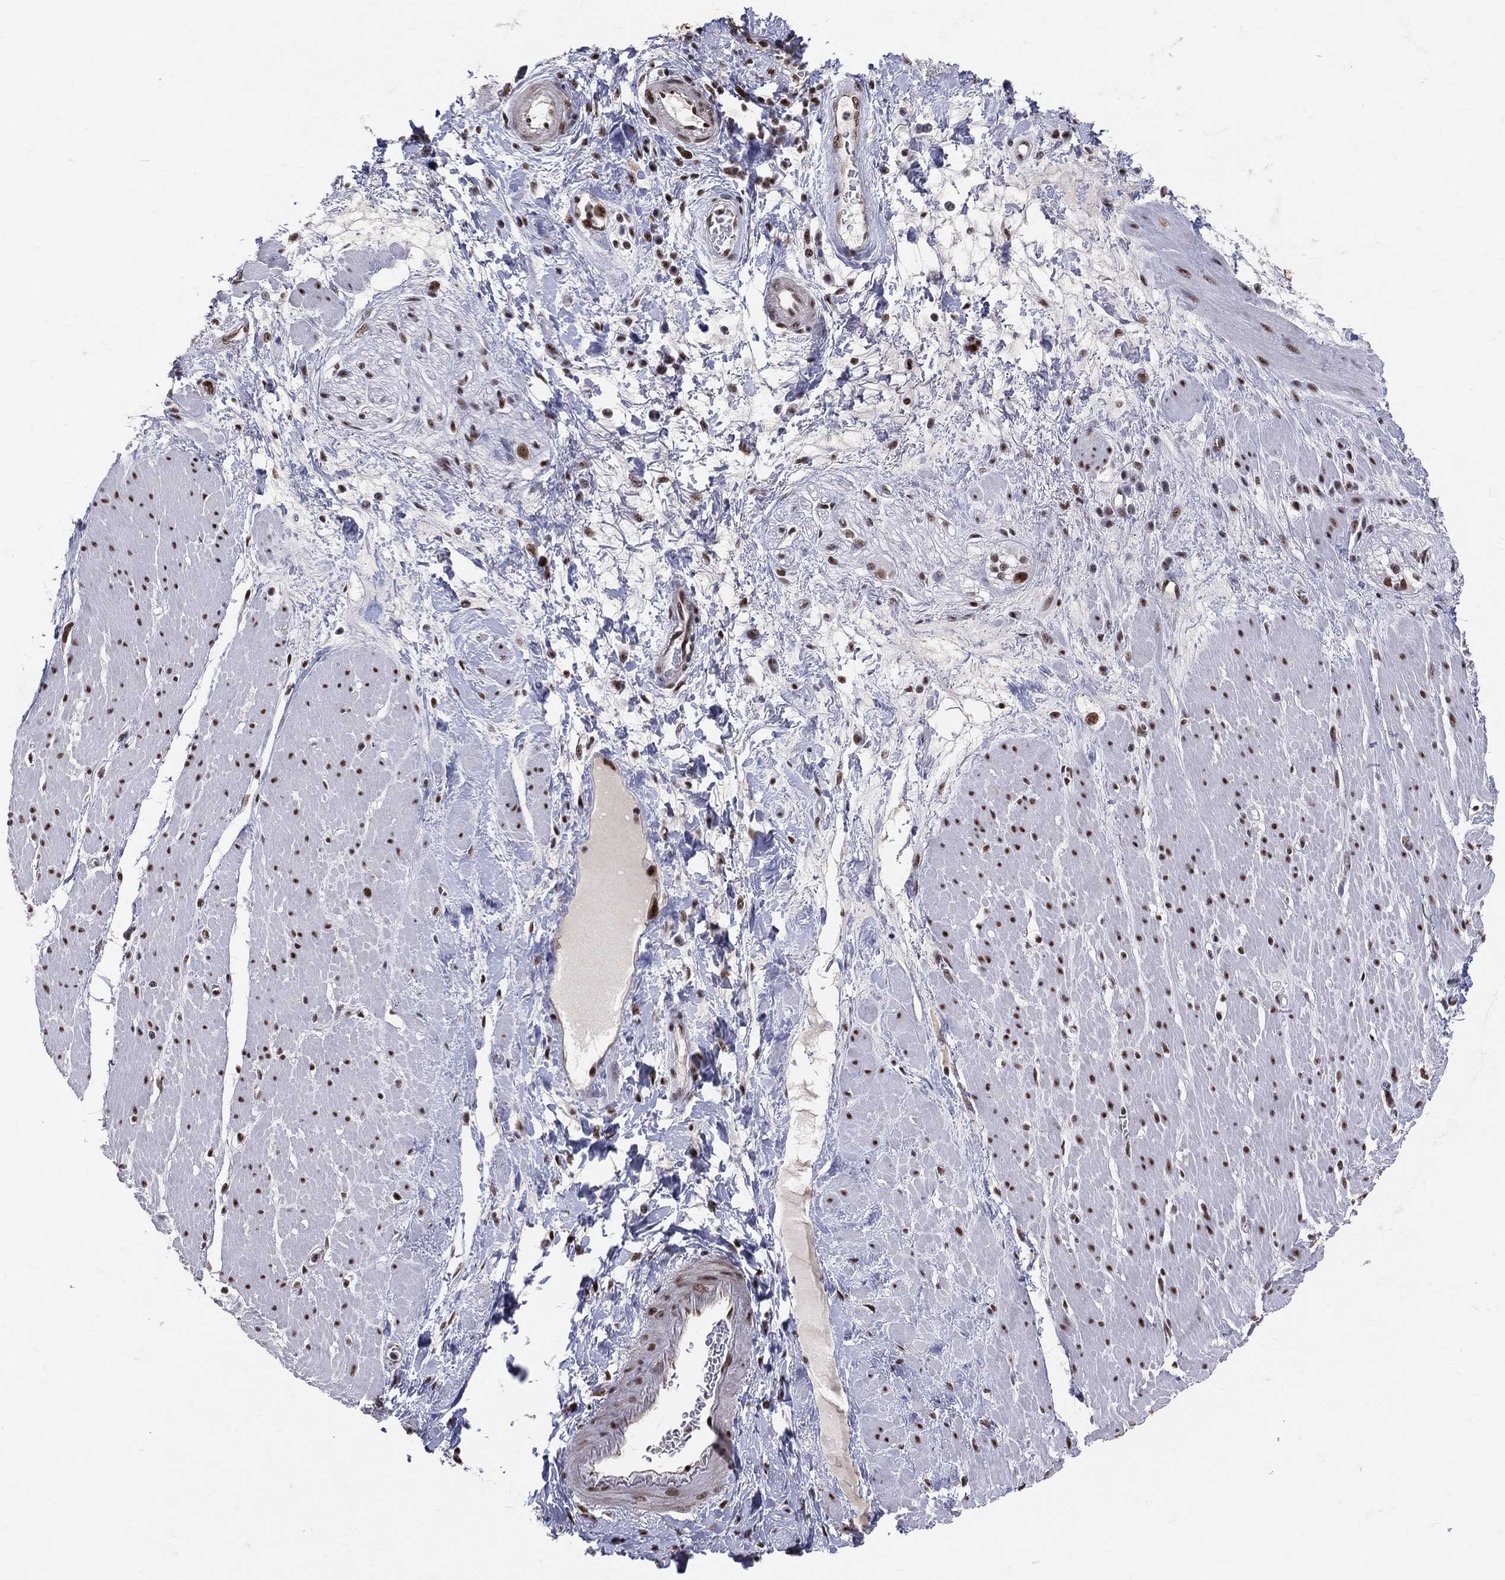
{"staining": {"intensity": "strong", "quantity": "25%-75%", "location": "nuclear"}, "tissue": "smooth muscle", "cell_type": "Smooth muscle cells", "image_type": "normal", "snomed": [{"axis": "morphology", "description": "Normal tissue, NOS"}, {"axis": "topography", "description": "Soft tissue"}, {"axis": "topography", "description": "Smooth muscle"}], "caption": "Immunohistochemical staining of benign human smooth muscle reveals strong nuclear protein positivity in approximately 25%-75% of smooth muscle cells. (DAB IHC, brown staining for protein, blue staining for nuclei).", "gene": "CDK7", "patient": {"sex": "male", "age": 72}}